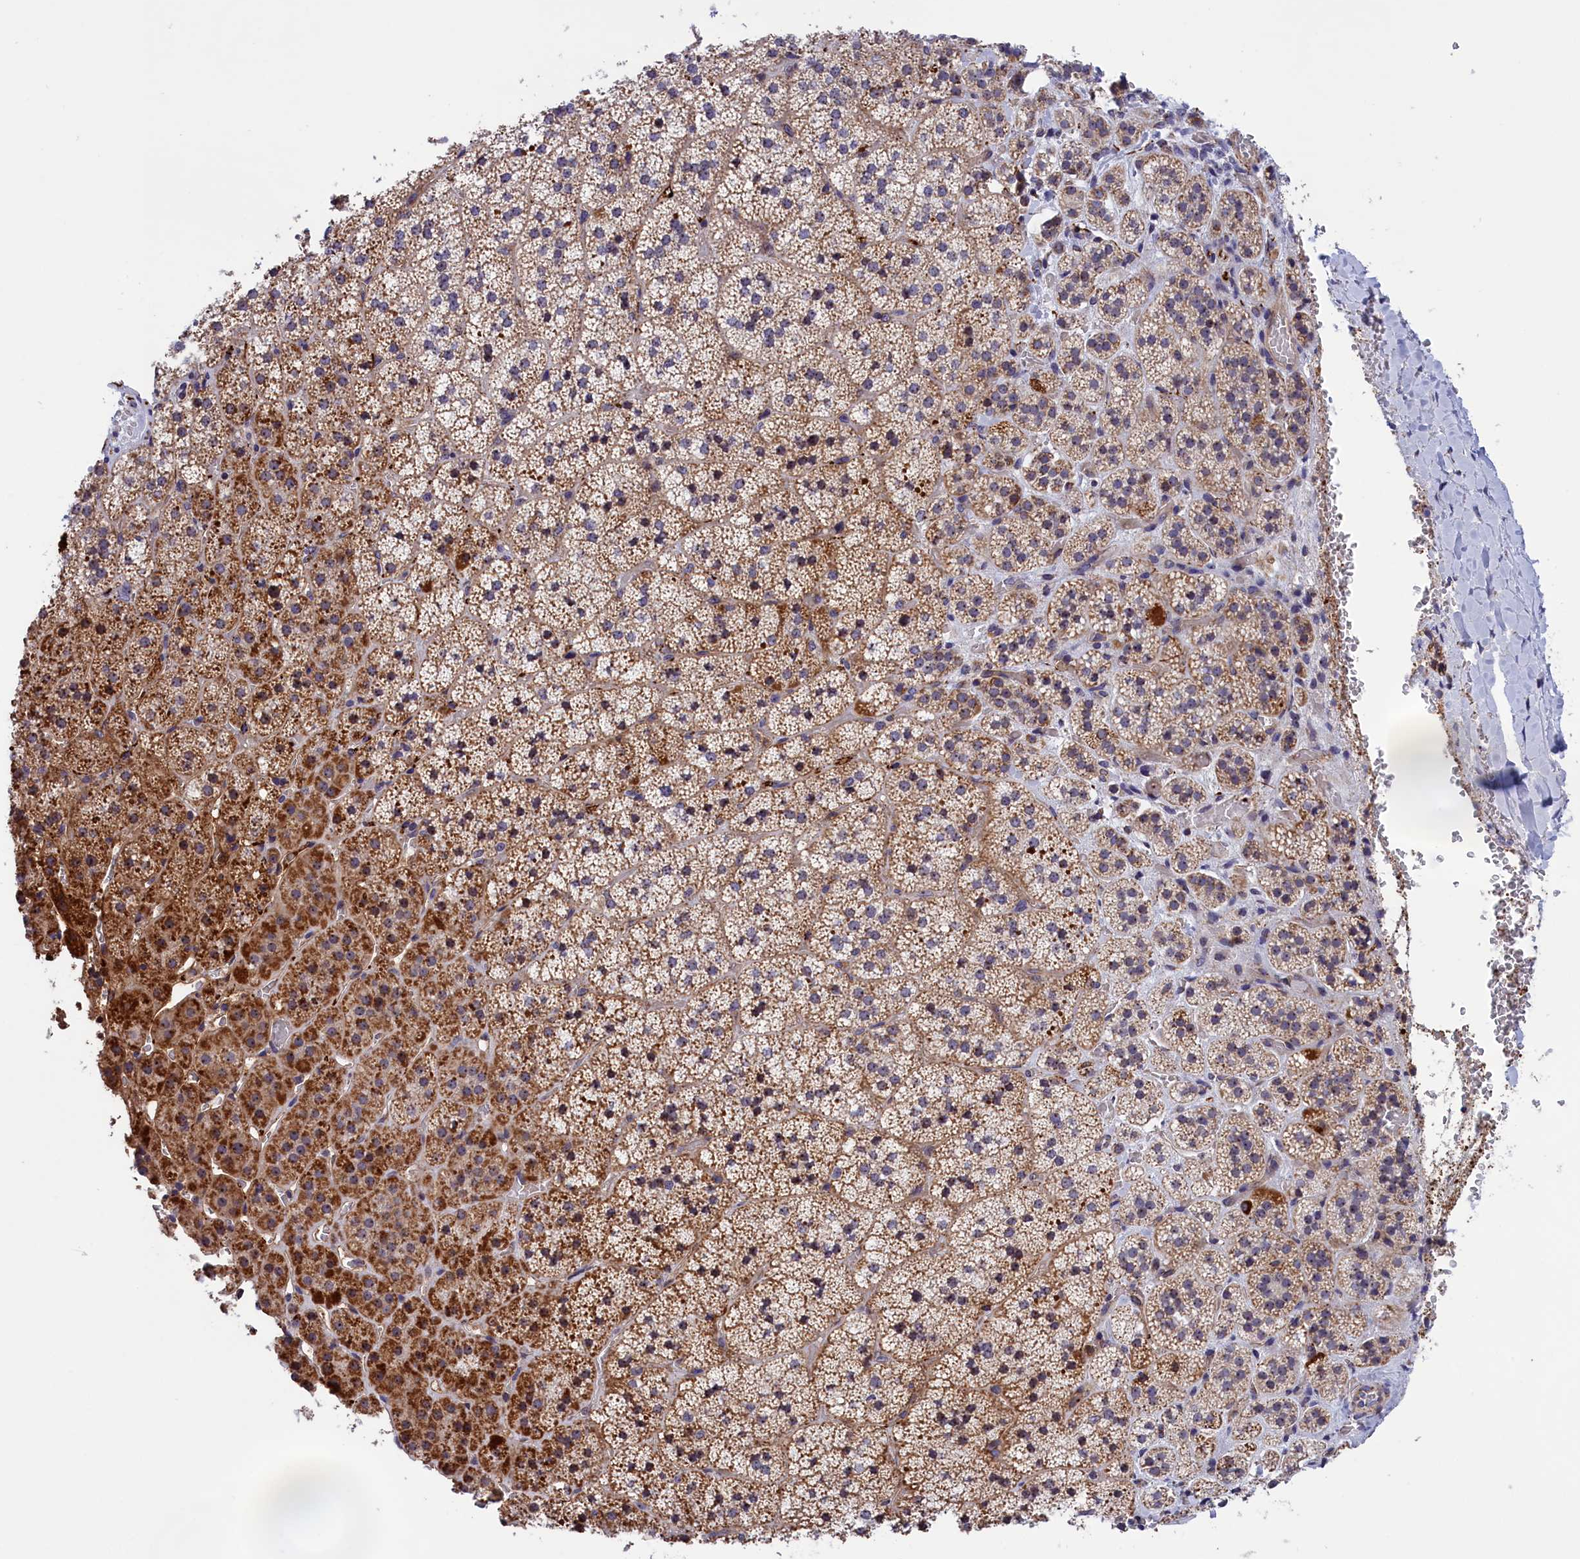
{"staining": {"intensity": "moderate", "quantity": "25%-75%", "location": "cytoplasmic/membranous"}, "tissue": "adrenal gland", "cell_type": "Glandular cells", "image_type": "normal", "snomed": [{"axis": "morphology", "description": "Normal tissue, NOS"}, {"axis": "topography", "description": "Adrenal gland"}], "caption": "Glandular cells show medium levels of moderate cytoplasmic/membranous staining in approximately 25%-75% of cells in normal human adrenal gland.", "gene": "MPND", "patient": {"sex": "female", "age": 44}}